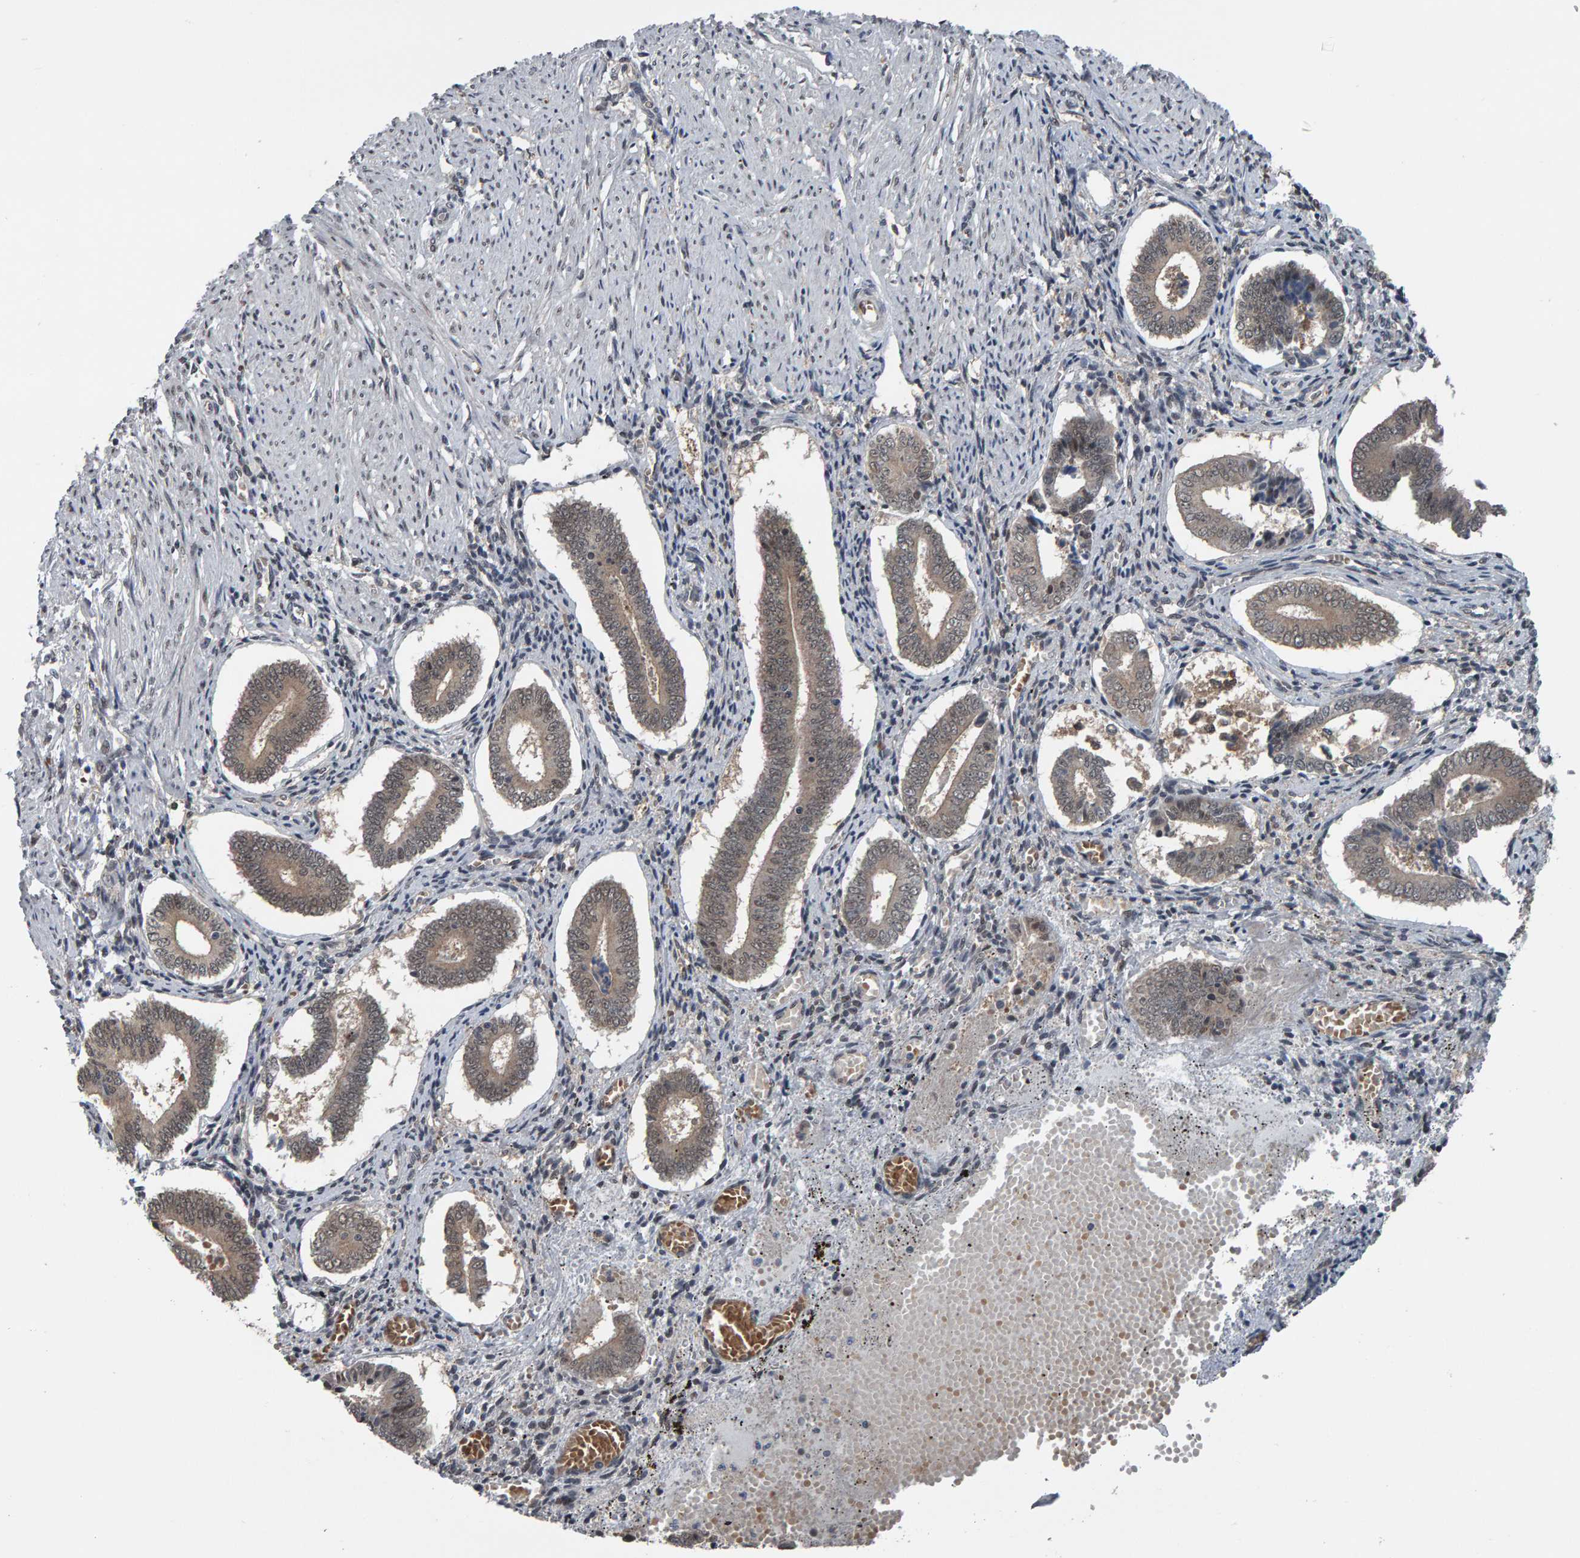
{"staining": {"intensity": "negative", "quantity": "none", "location": "none"}, "tissue": "endometrium", "cell_type": "Cells in endometrial stroma", "image_type": "normal", "snomed": [{"axis": "morphology", "description": "Normal tissue, NOS"}, {"axis": "topography", "description": "Endometrium"}], "caption": "A high-resolution photomicrograph shows immunohistochemistry staining of normal endometrium, which displays no significant positivity in cells in endometrial stroma. (Brightfield microscopy of DAB (3,3'-diaminobenzidine) immunohistochemistry (IHC) at high magnification).", "gene": "COASY", "patient": {"sex": "female", "age": 42}}